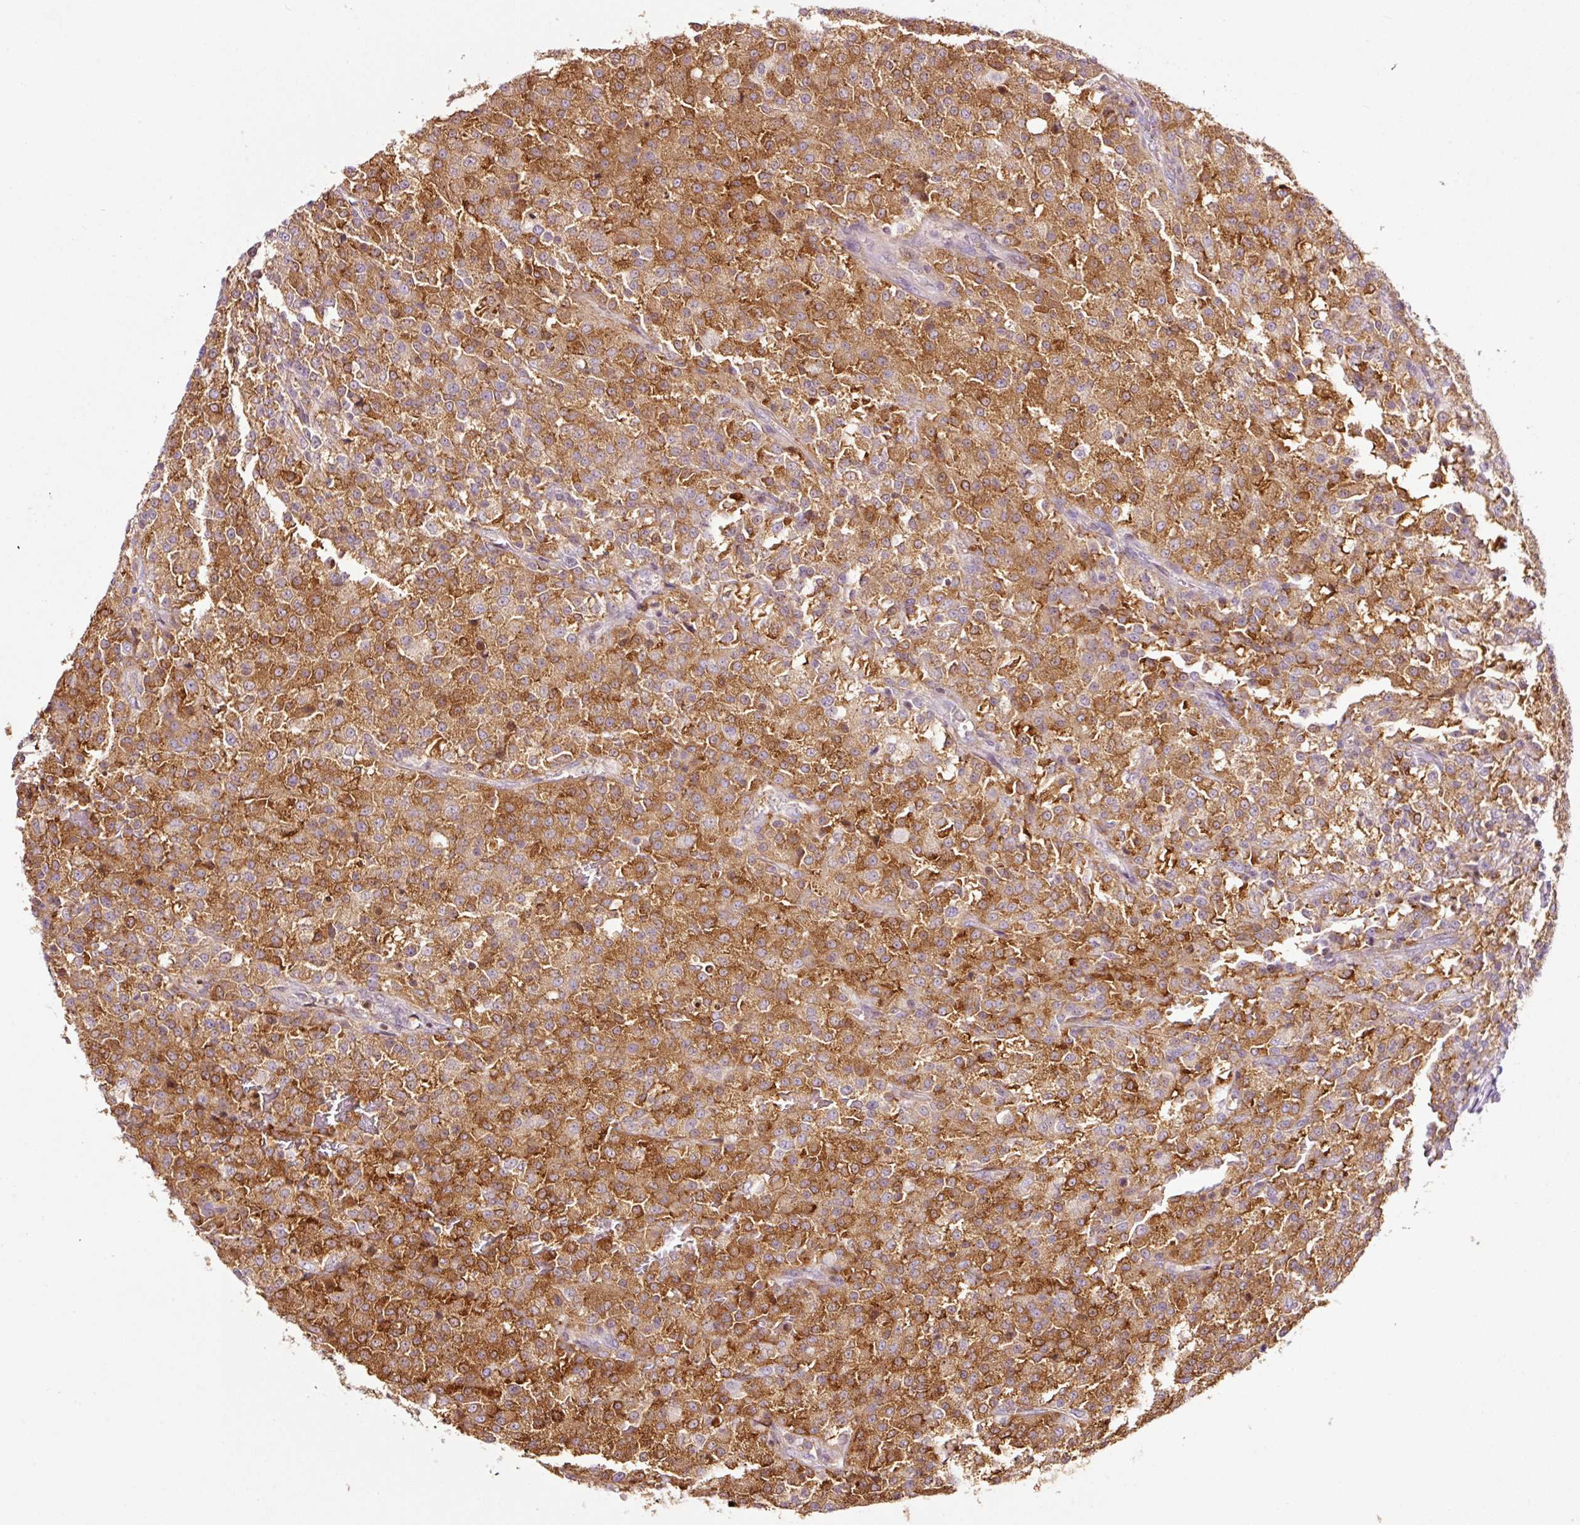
{"staining": {"intensity": "moderate", "quantity": ">75%", "location": "cytoplasmic/membranous"}, "tissue": "testis cancer", "cell_type": "Tumor cells", "image_type": "cancer", "snomed": [{"axis": "morphology", "description": "Seminoma, NOS"}, {"axis": "topography", "description": "Testis"}], "caption": "Protein expression analysis of seminoma (testis) displays moderate cytoplasmic/membranous expression in about >75% of tumor cells.", "gene": "SCNM1", "patient": {"sex": "male", "age": 59}}